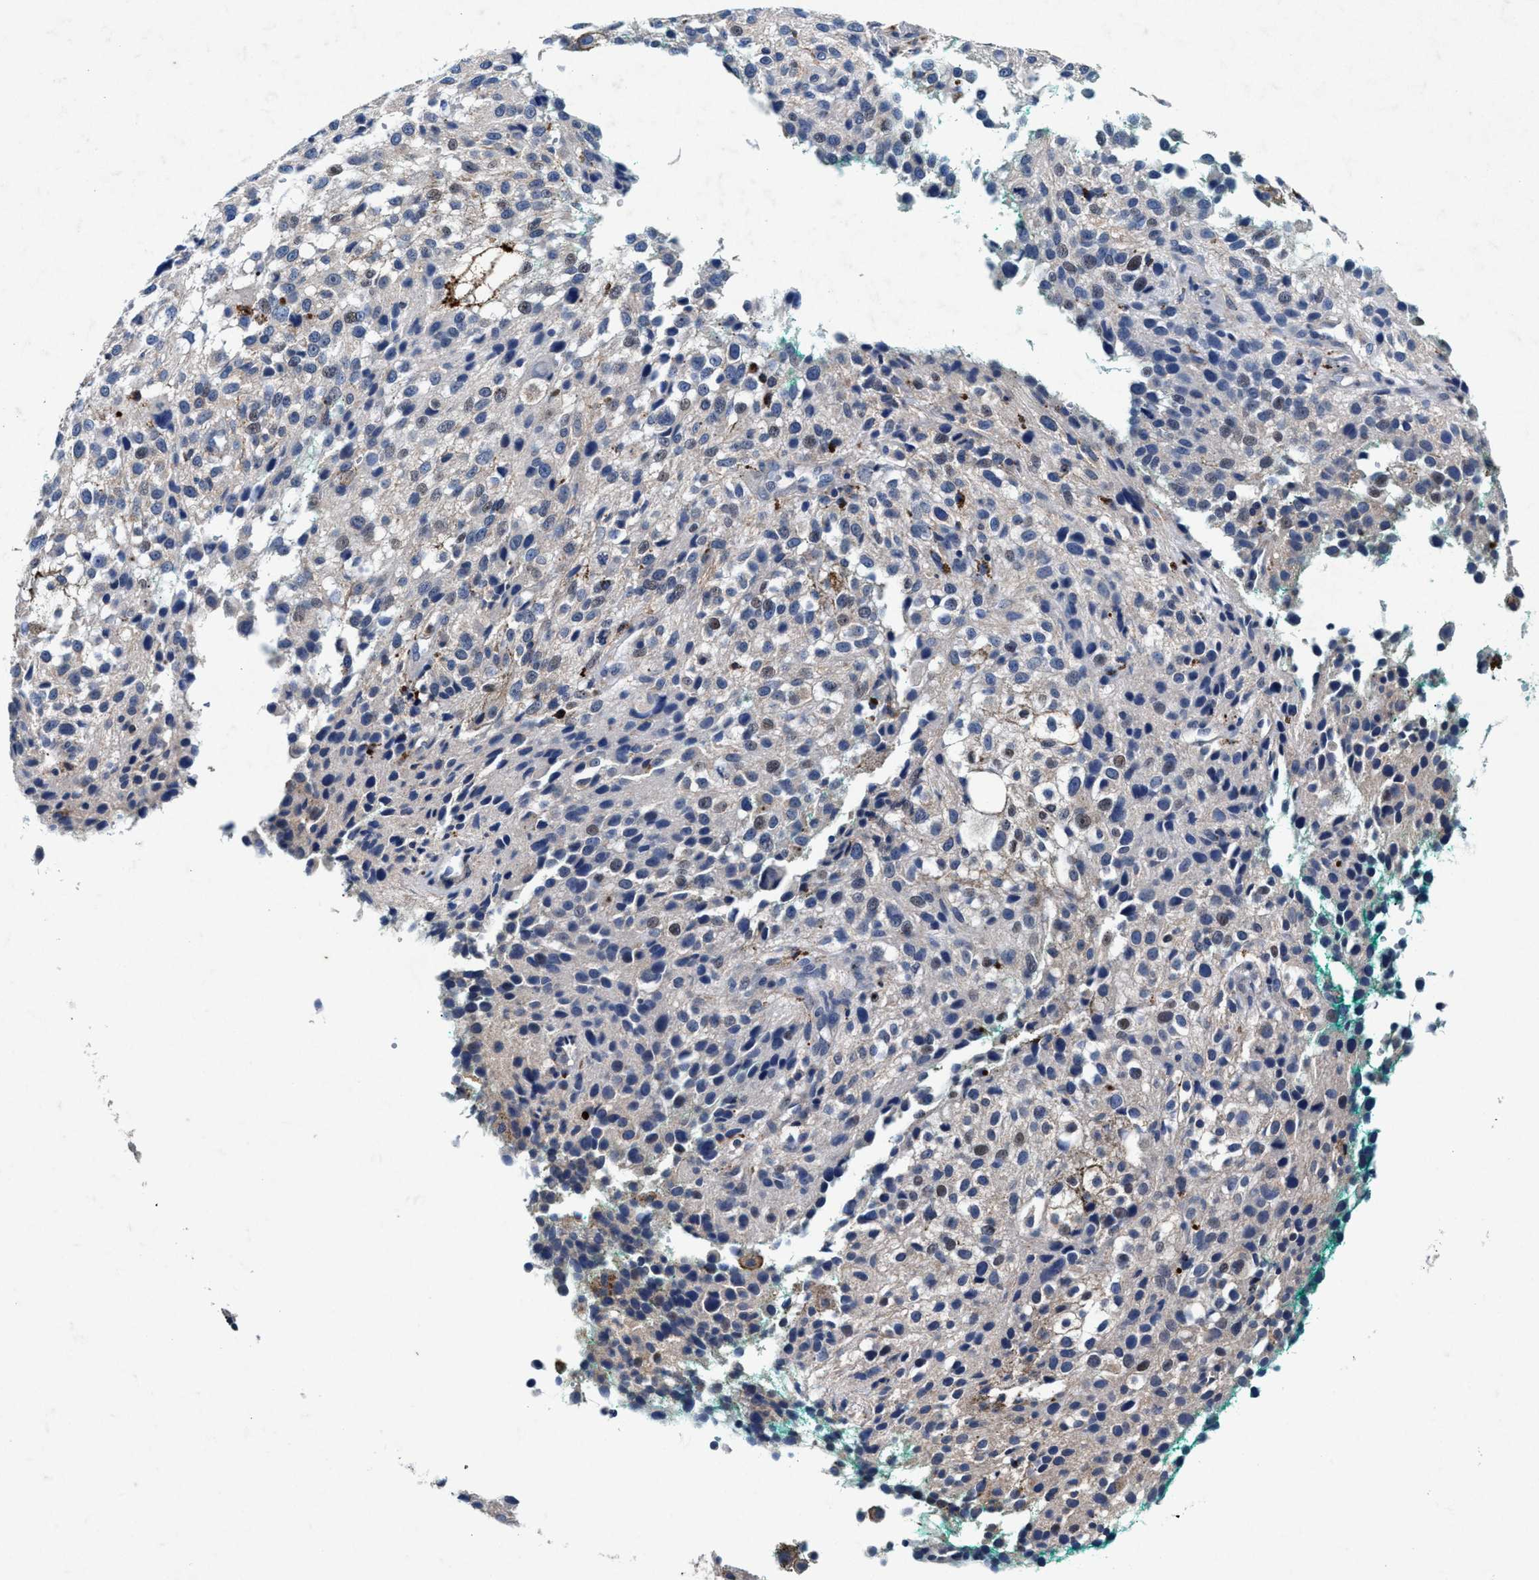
{"staining": {"intensity": "weak", "quantity": "<25%", "location": "nuclear"}, "tissue": "melanoma", "cell_type": "Tumor cells", "image_type": "cancer", "snomed": [{"axis": "morphology", "description": "Necrosis, NOS"}, {"axis": "morphology", "description": "Malignant melanoma, NOS"}, {"axis": "topography", "description": "Skin"}], "caption": "An immunohistochemistry micrograph of melanoma is shown. There is no staining in tumor cells of melanoma.", "gene": "SLC8A1", "patient": {"sex": "female", "age": 87}}